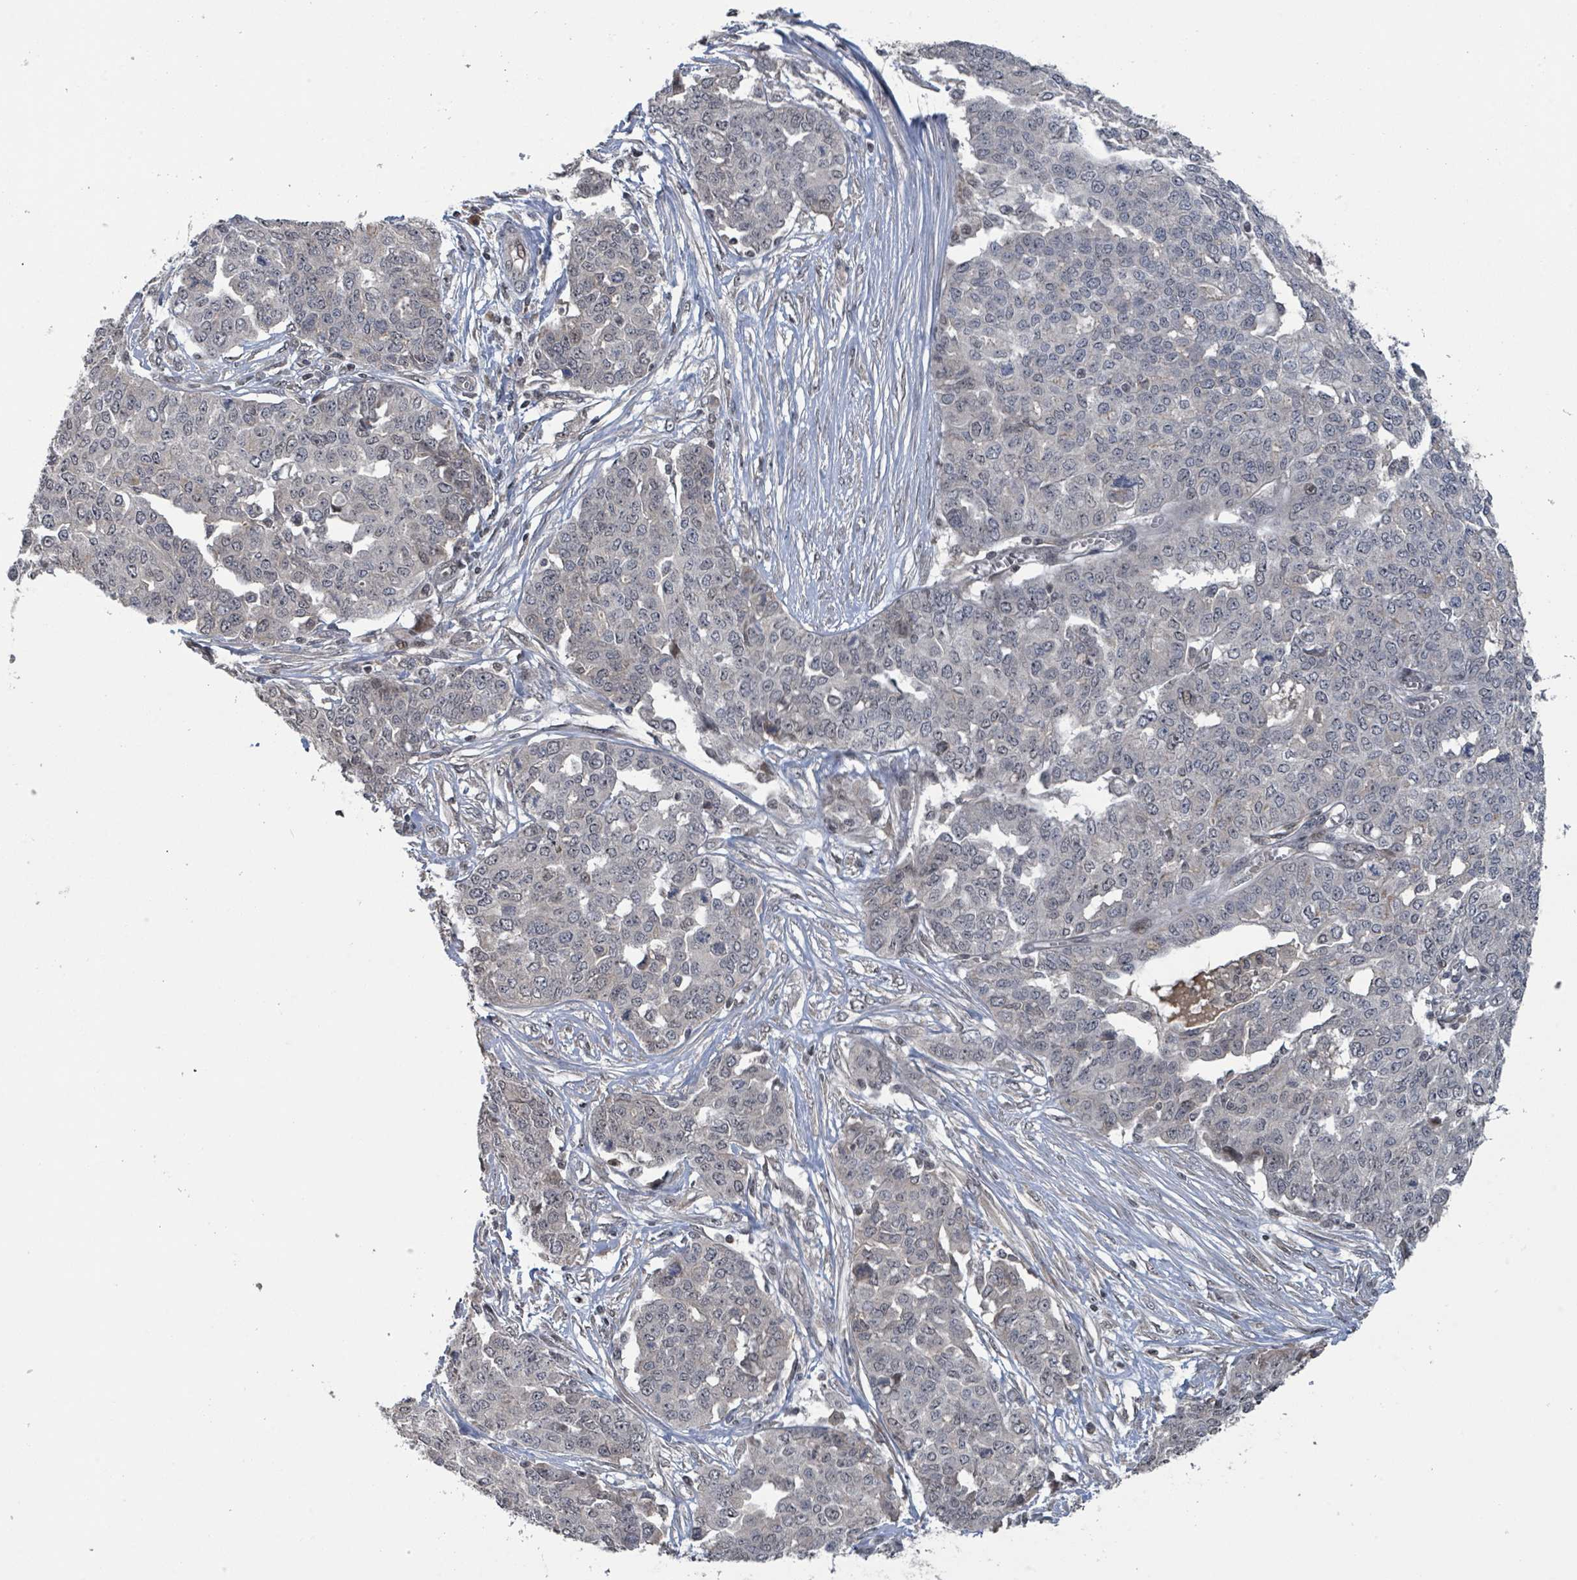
{"staining": {"intensity": "weak", "quantity": "<25%", "location": "nuclear"}, "tissue": "ovarian cancer", "cell_type": "Tumor cells", "image_type": "cancer", "snomed": [{"axis": "morphology", "description": "Cystadenocarcinoma, serous, NOS"}, {"axis": "topography", "description": "Soft tissue"}, {"axis": "topography", "description": "Ovary"}], "caption": "This is an IHC photomicrograph of ovarian cancer. There is no staining in tumor cells.", "gene": "ZBTB14", "patient": {"sex": "female", "age": 57}}